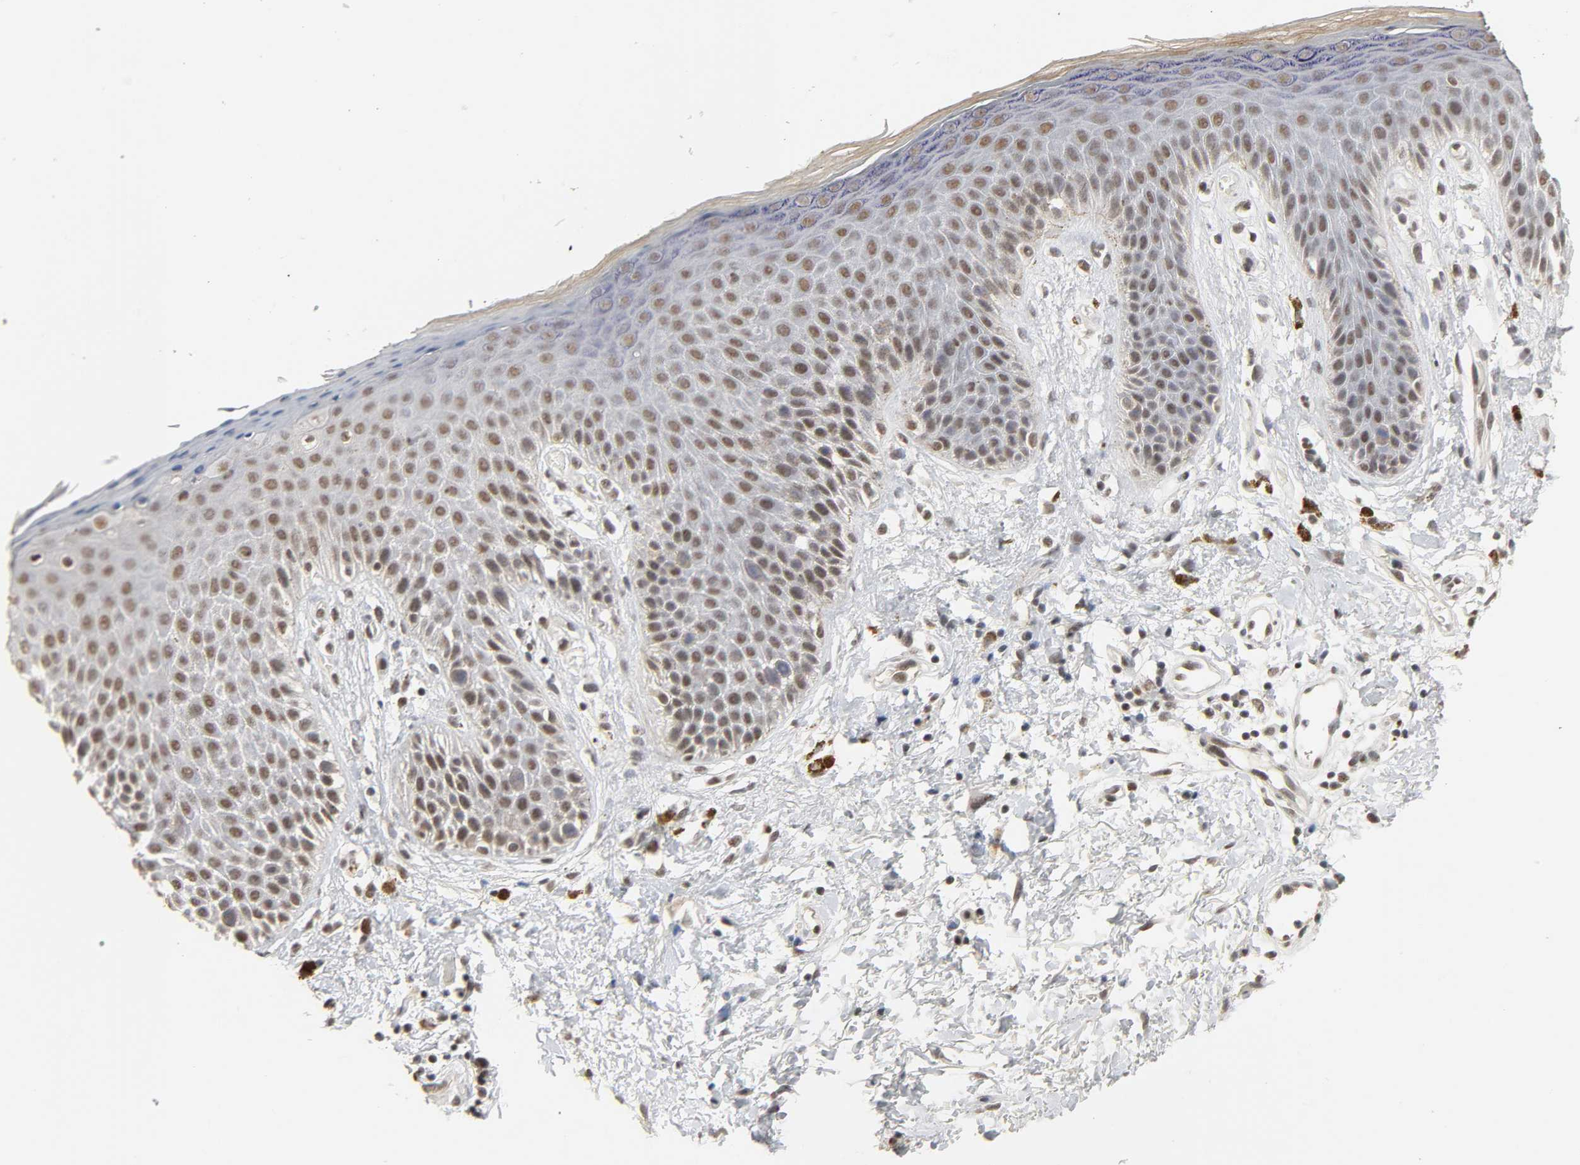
{"staining": {"intensity": "moderate", "quantity": ">75%", "location": "nuclear"}, "tissue": "skin", "cell_type": "Epidermal cells", "image_type": "normal", "snomed": [{"axis": "morphology", "description": "Normal tissue, NOS"}, {"axis": "topography", "description": "Anal"}], "caption": "A brown stain highlights moderate nuclear expression of a protein in epidermal cells of unremarkable human skin.", "gene": "NCOA6", "patient": {"sex": "female", "age": 46}}